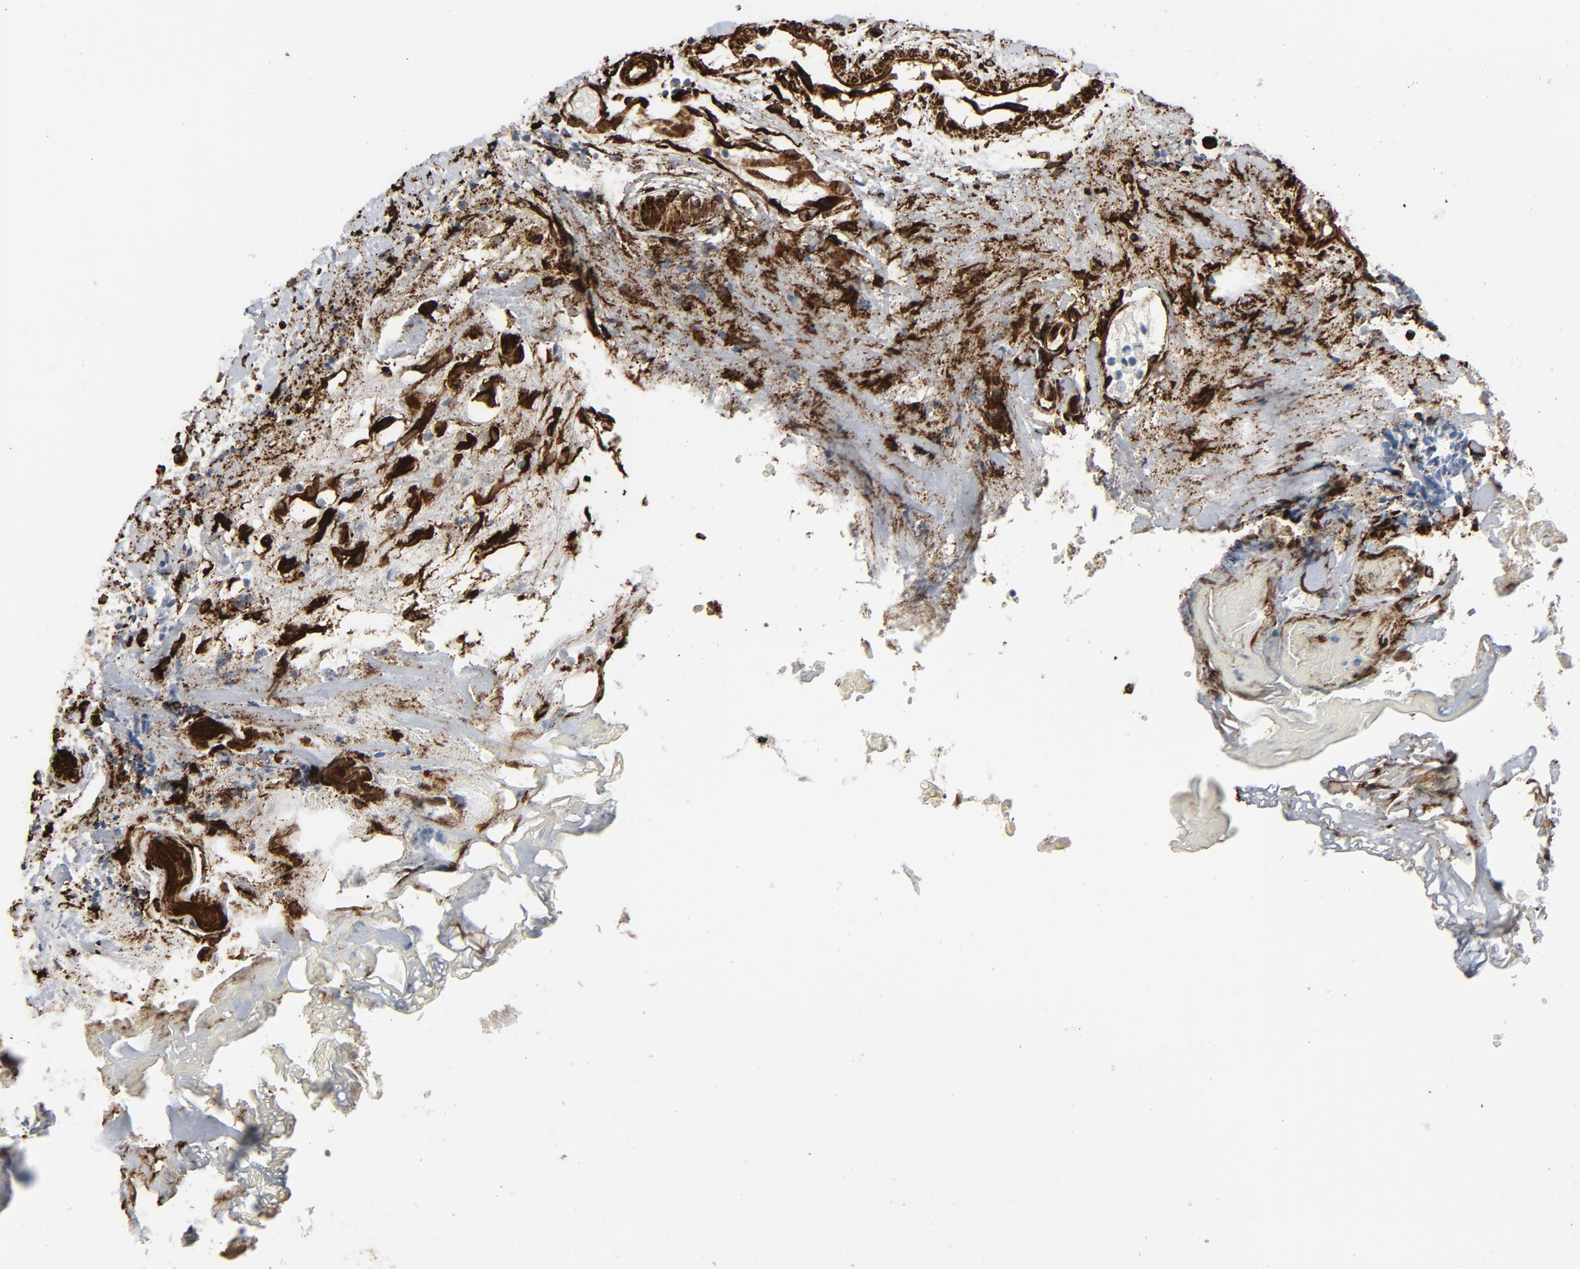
{"staining": {"intensity": "weak", "quantity": ">75%", "location": "cytoplasmic/membranous"}, "tissue": "colorectal cancer", "cell_type": "Tumor cells", "image_type": "cancer", "snomed": [{"axis": "morphology", "description": "Normal tissue, NOS"}, {"axis": "morphology", "description": "Adenocarcinoma, NOS"}, {"axis": "topography", "description": "Colon"}, {"axis": "topography", "description": "Peripheral nerve tissue"}], "caption": "Protein expression analysis of adenocarcinoma (colorectal) demonstrates weak cytoplasmic/membranous positivity in about >75% of tumor cells.", "gene": "SERPINH1", "patient": {"sex": "male", "age": 14}}